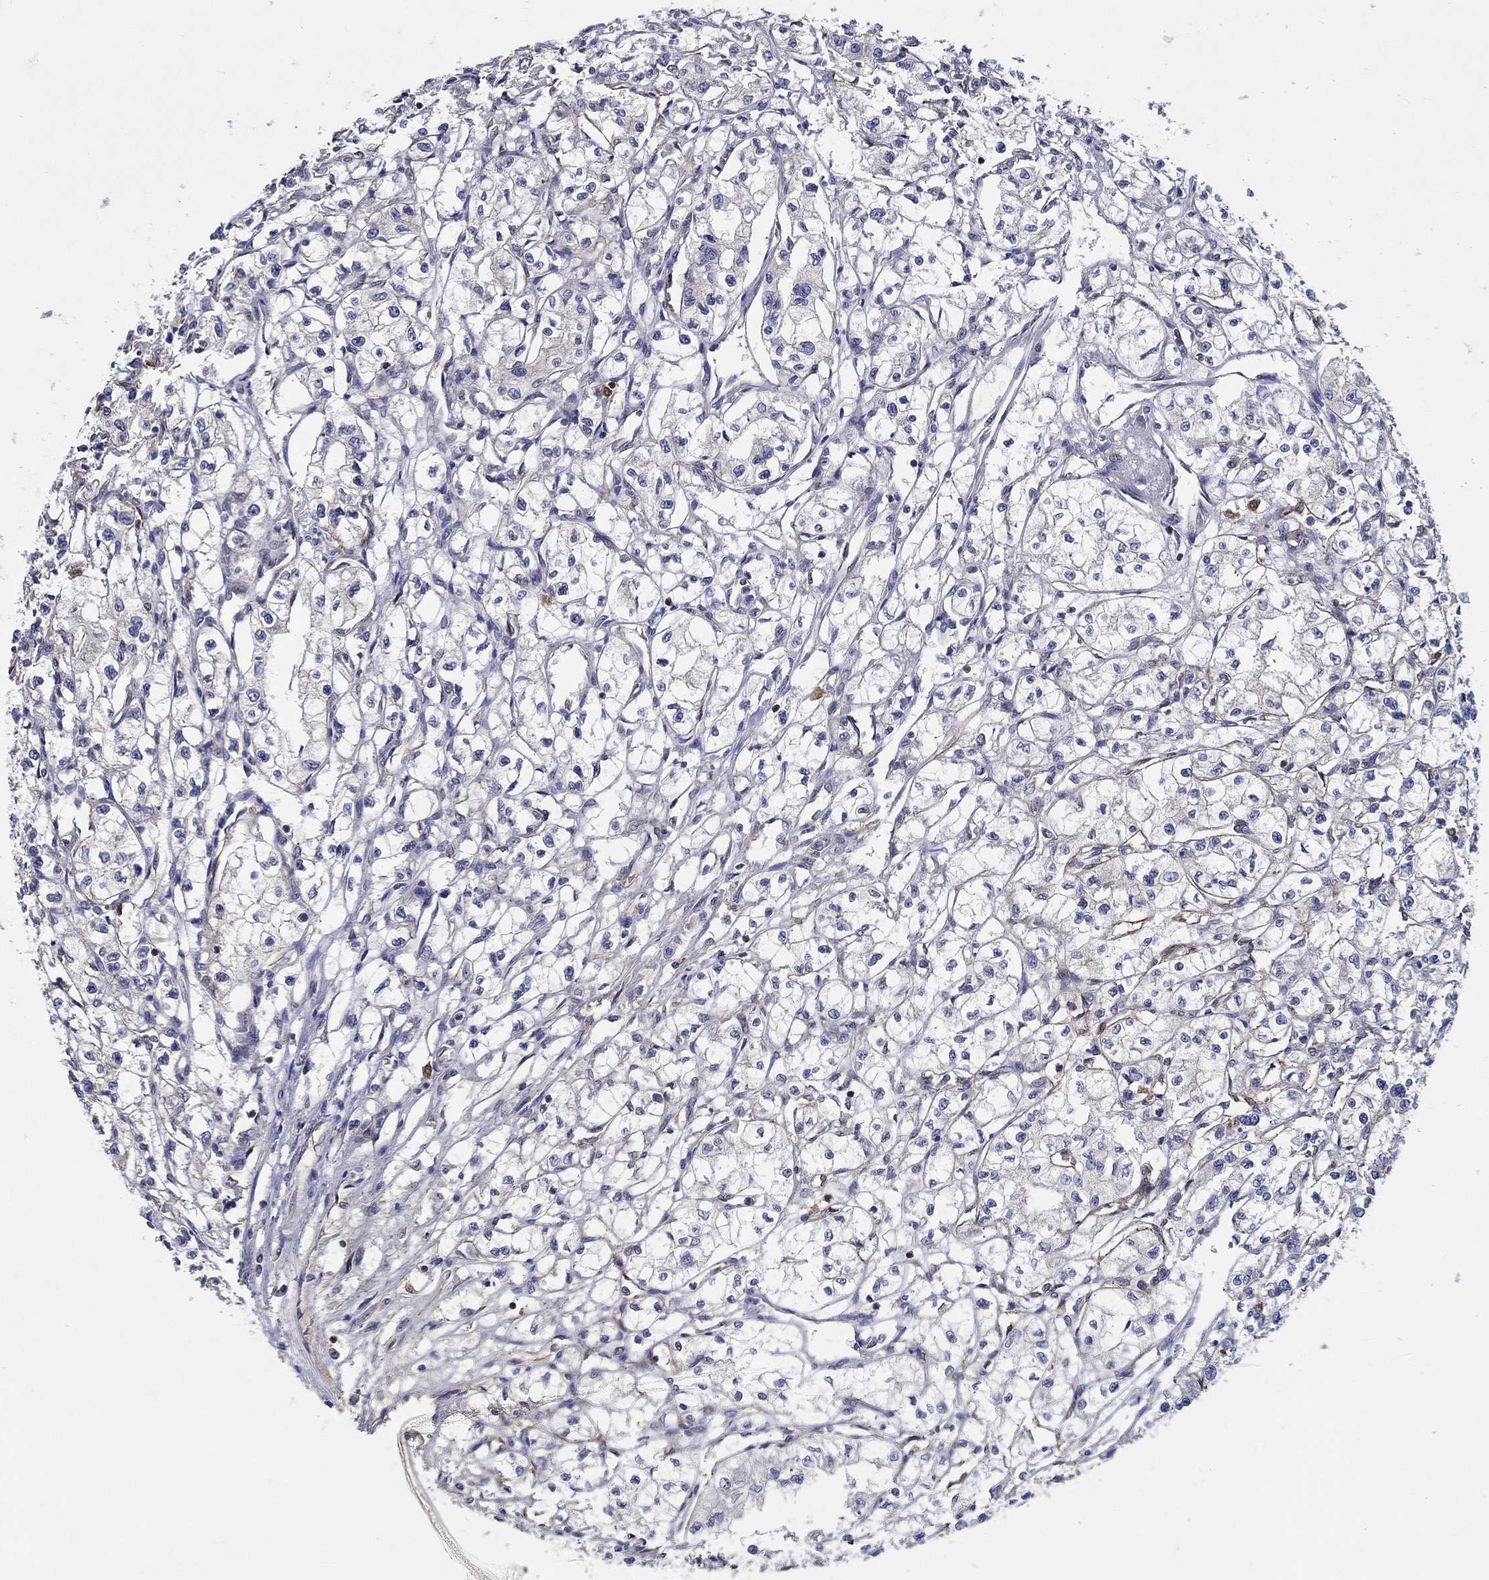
{"staining": {"intensity": "negative", "quantity": "none", "location": "none"}, "tissue": "renal cancer", "cell_type": "Tumor cells", "image_type": "cancer", "snomed": [{"axis": "morphology", "description": "Adenocarcinoma, NOS"}, {"axis": "topography", "description": "Kidney"}], "caption": "Protein analysis of renal cancer displays no significant expression in tumor cells.", "gene": "AGFG2", "patient": {"sex": "male", "age": 56}}